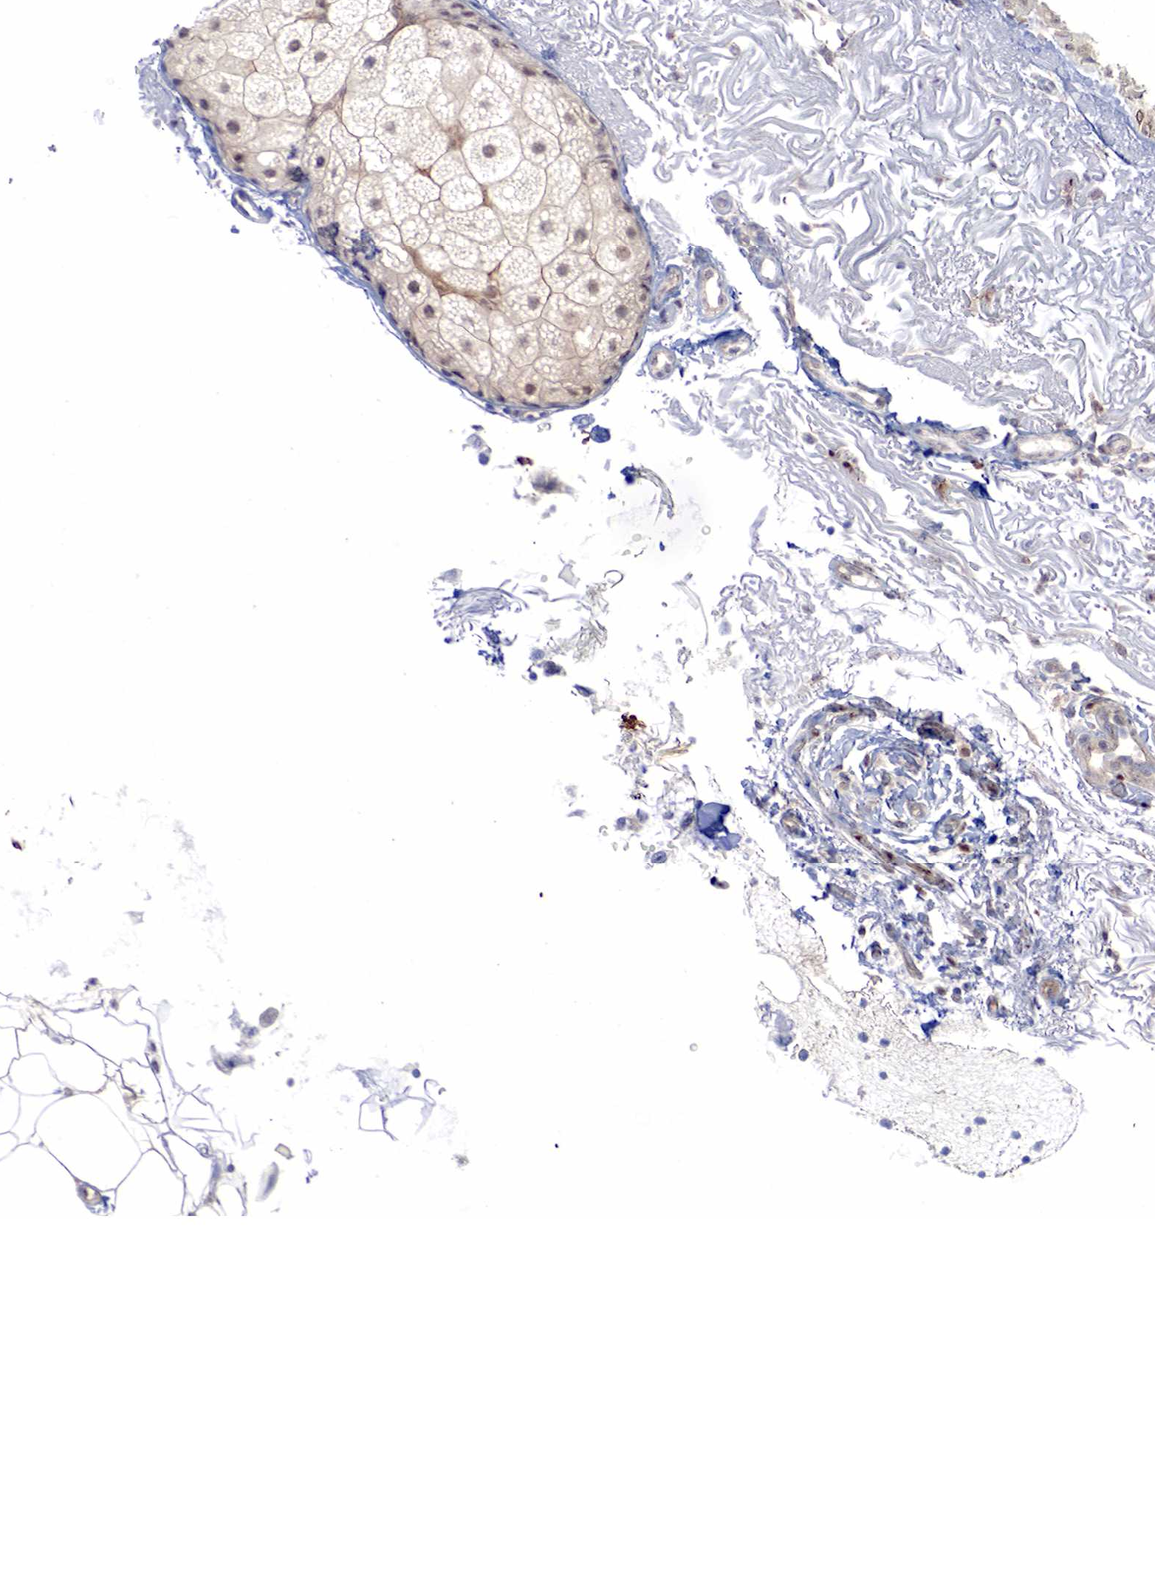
{"staining": {"intensity": "negative", "quantity": "none", "location": "none"}, "tissue": "skin", "cell_type": "Fibroblasts", "image_type": "normal", "snomed": [{"axis": "morphology", "description": "Normal tissue, NOS"}, {"axis": "topography", "description": "Skin"}], "caption": "DAB immunohistochemical staining of benign skin demonstrates no significant expression in fibroblasts.", "gene": "PGR", "patient": {"sex": "female", "age": 90}}